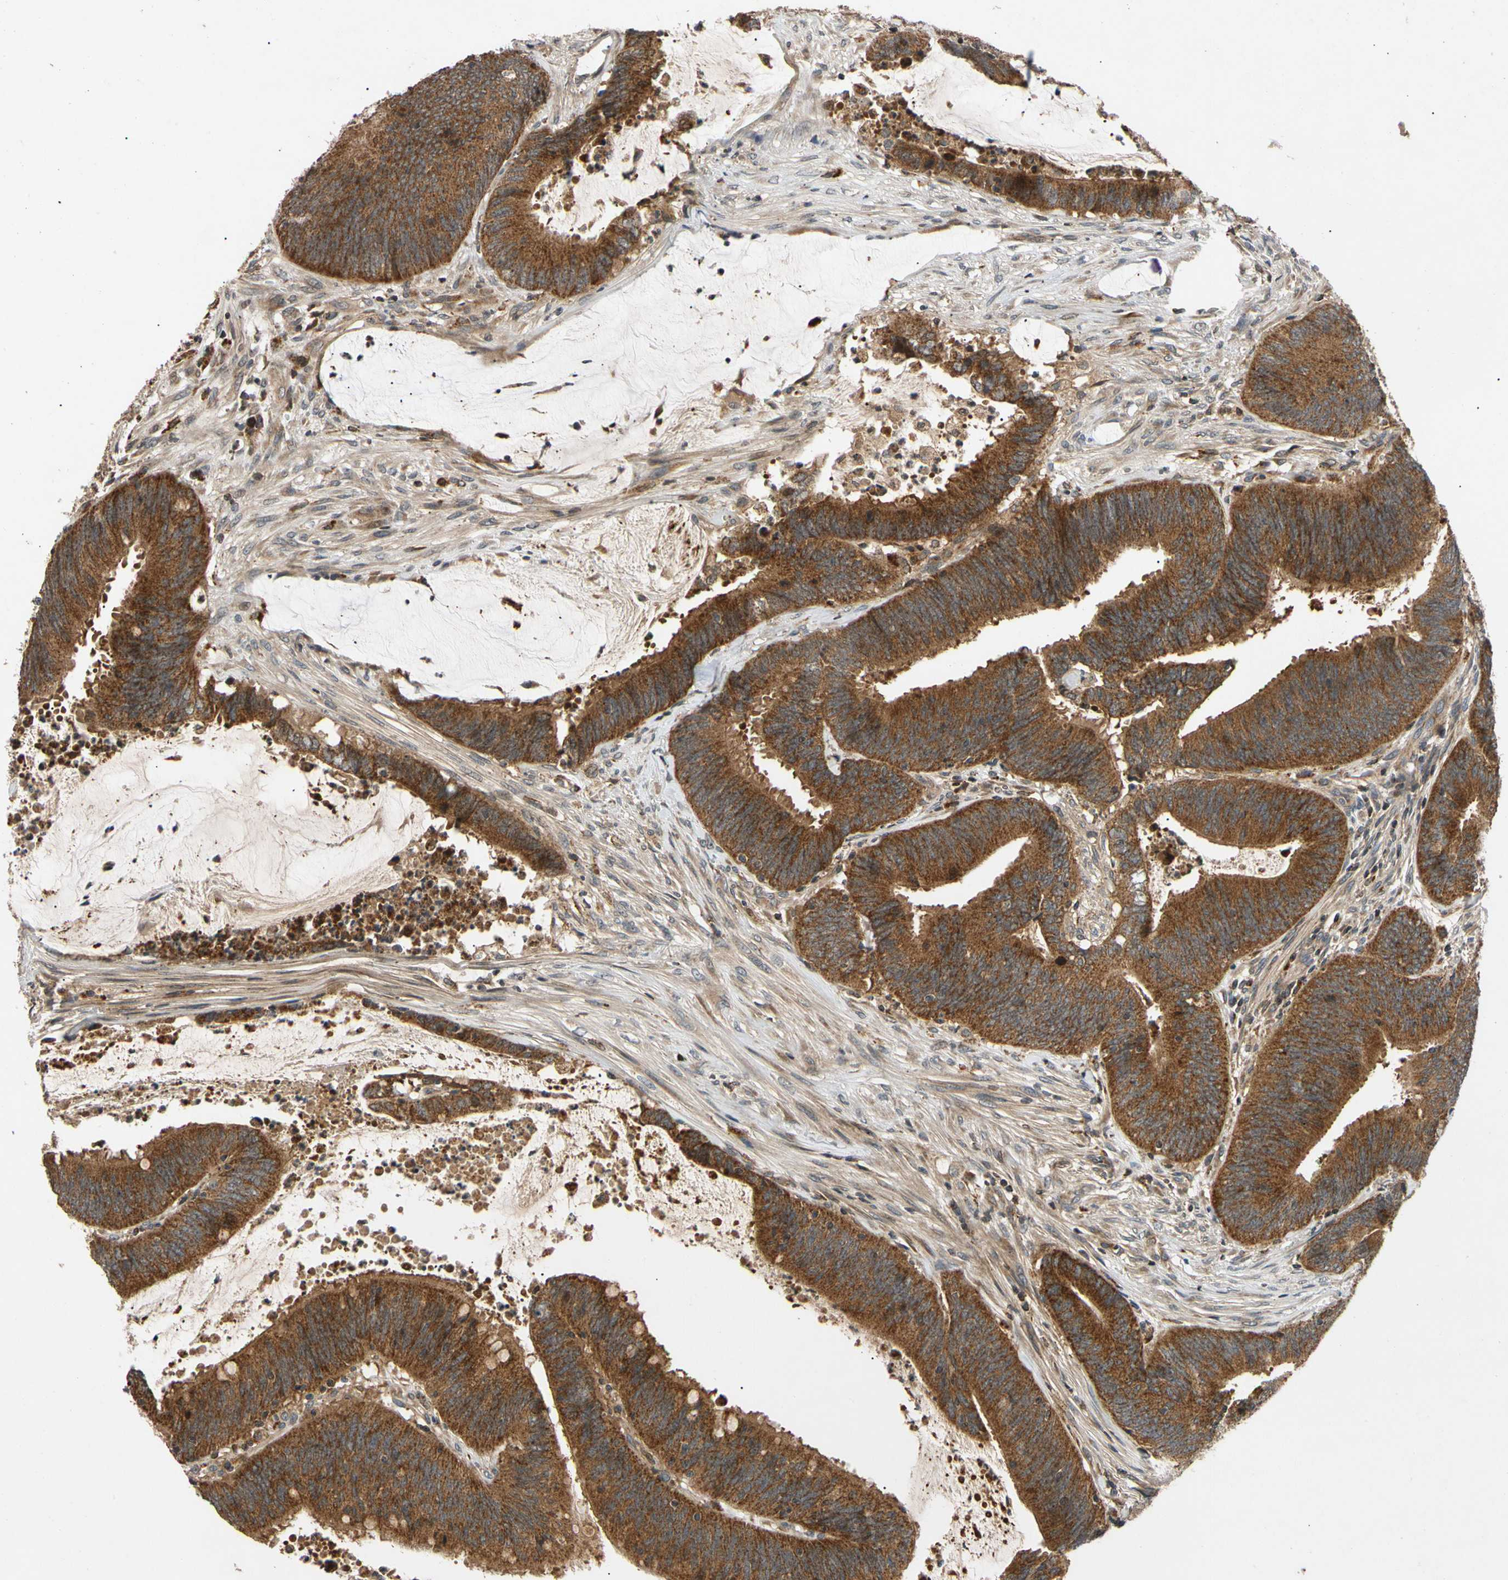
{"staining": {"intensity": "strong", "quantity": ">75%", "location": "cytoplasmic/membranous"}, "tissue": "colorectal cancer", "cell_type": "Tumor cells", "image_type": "cancer", "snomed": [{"axis": "morphology", "description": "Adenocarcinoma, NOS"}, {"axis": "topography", "description": "Rectum"}], "caption": "Protein staining of adenocarcinoma (colorectal) tissue shows strong cytoplasmic/membranous staining in about >75% of tumor cells. The protein of interest is stained brown, and the nuclei are stained in blue (DAB (3,3'-diaminobenzidine) IHC with brightfield microscopy, high magnification).", "gene": "MRPS22", "patient": {"sex": "female", "age": 66}}